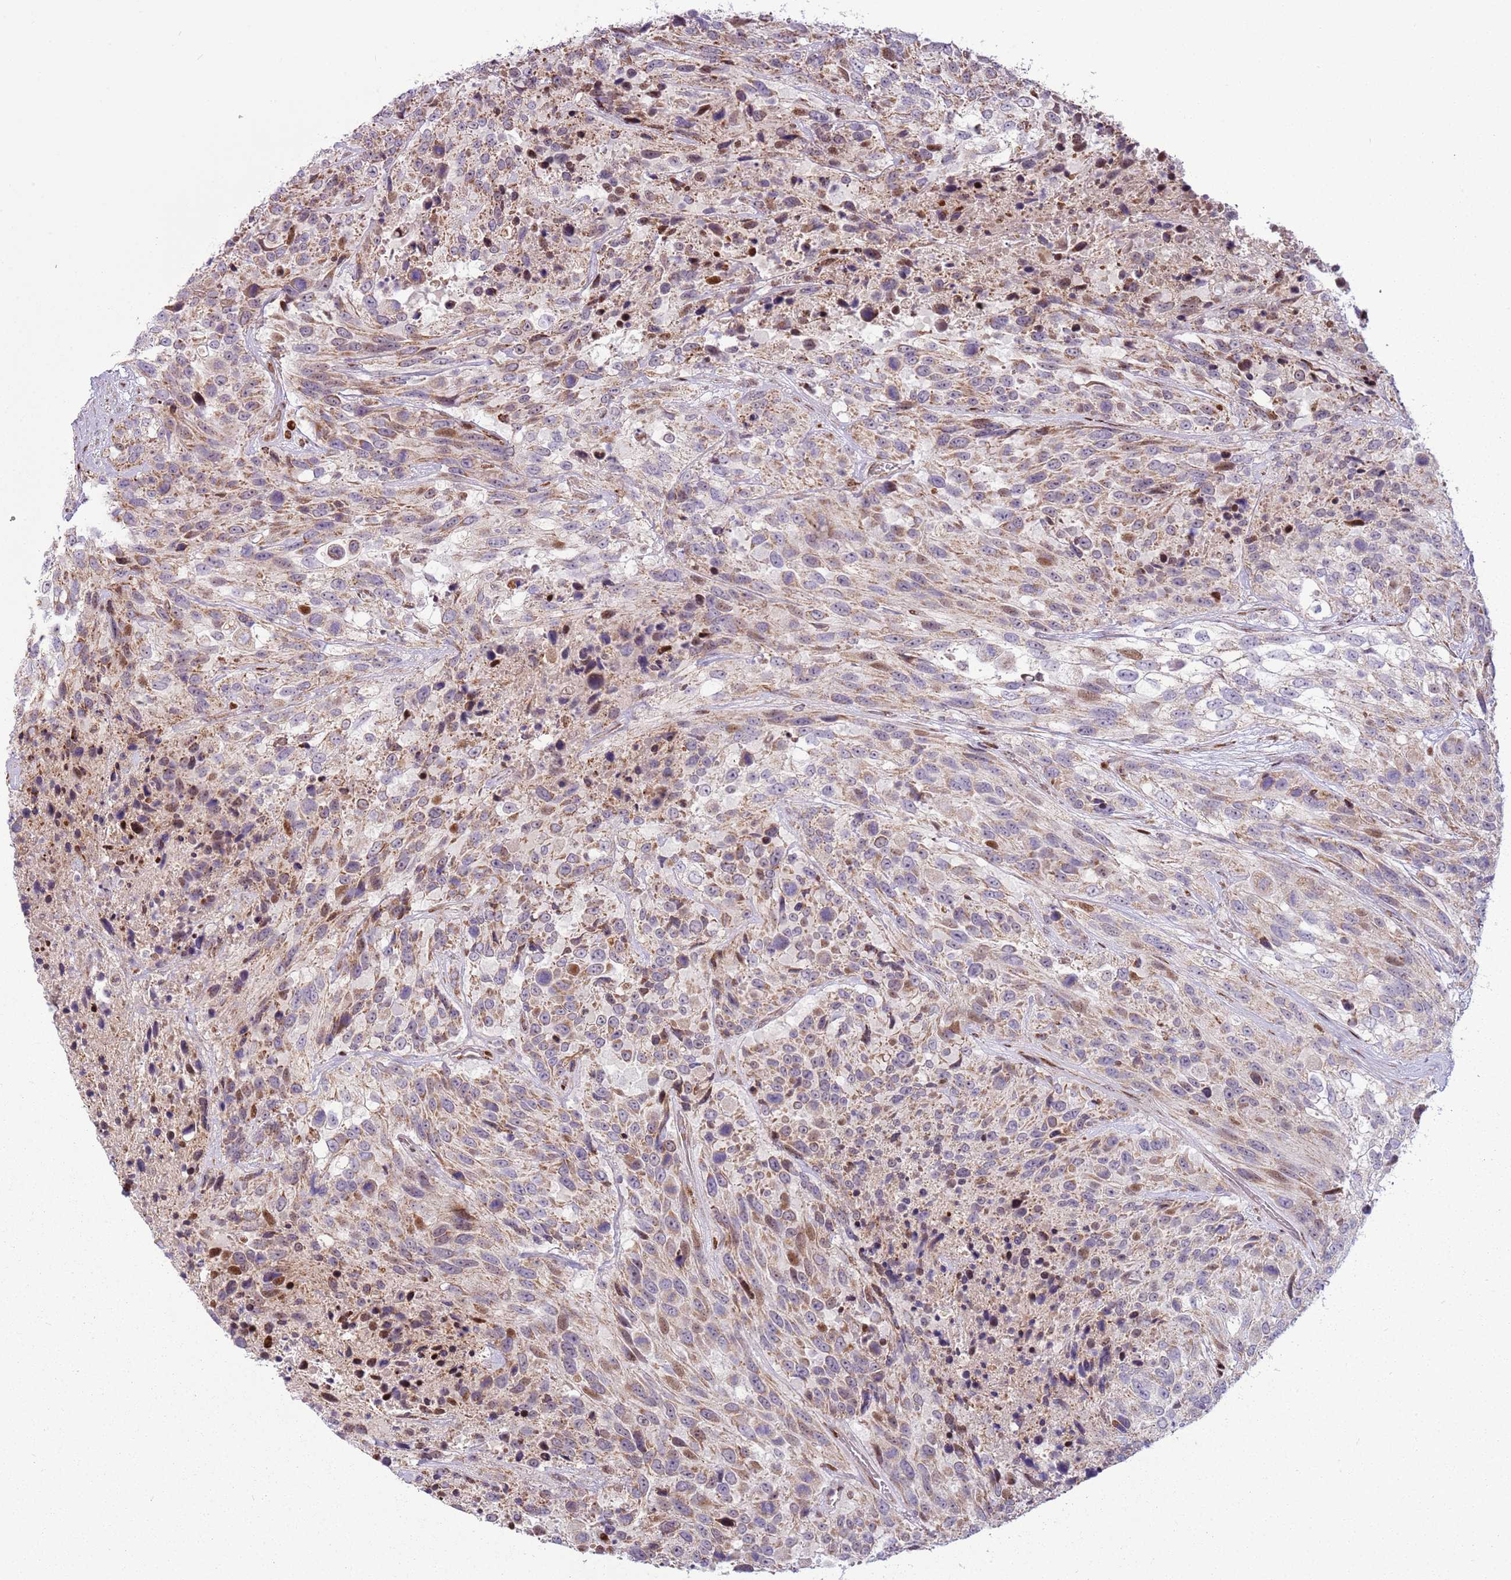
{"staining": {"intensity": "moderate", "quantity": "25%-75%", "location": "cytoplasmic/membranous,nuclear"}, "tissue": "urothelial cancer", "cell_type": "Tumor cells", "image_type": "cancer", "snomed": [{"axis": "morphology", "description": "Urothelial carcinoma, High grade"}, {"axis": "topography", "description": "Urinary bladder"}], "caption": "Immunohistochemical staining of human high-grade urothelial carcinoma shows medium levels of moderate cytoplasmic/membranous and nuclear staining in approximately 25%-75% of tumor cells. The staining was performed using DAB, with brown indicating positive protein expression. Nuclei are stained blue with hematoxylin.", "gene": "PCTP", "patient": {"sex": "female", "age": 70}}